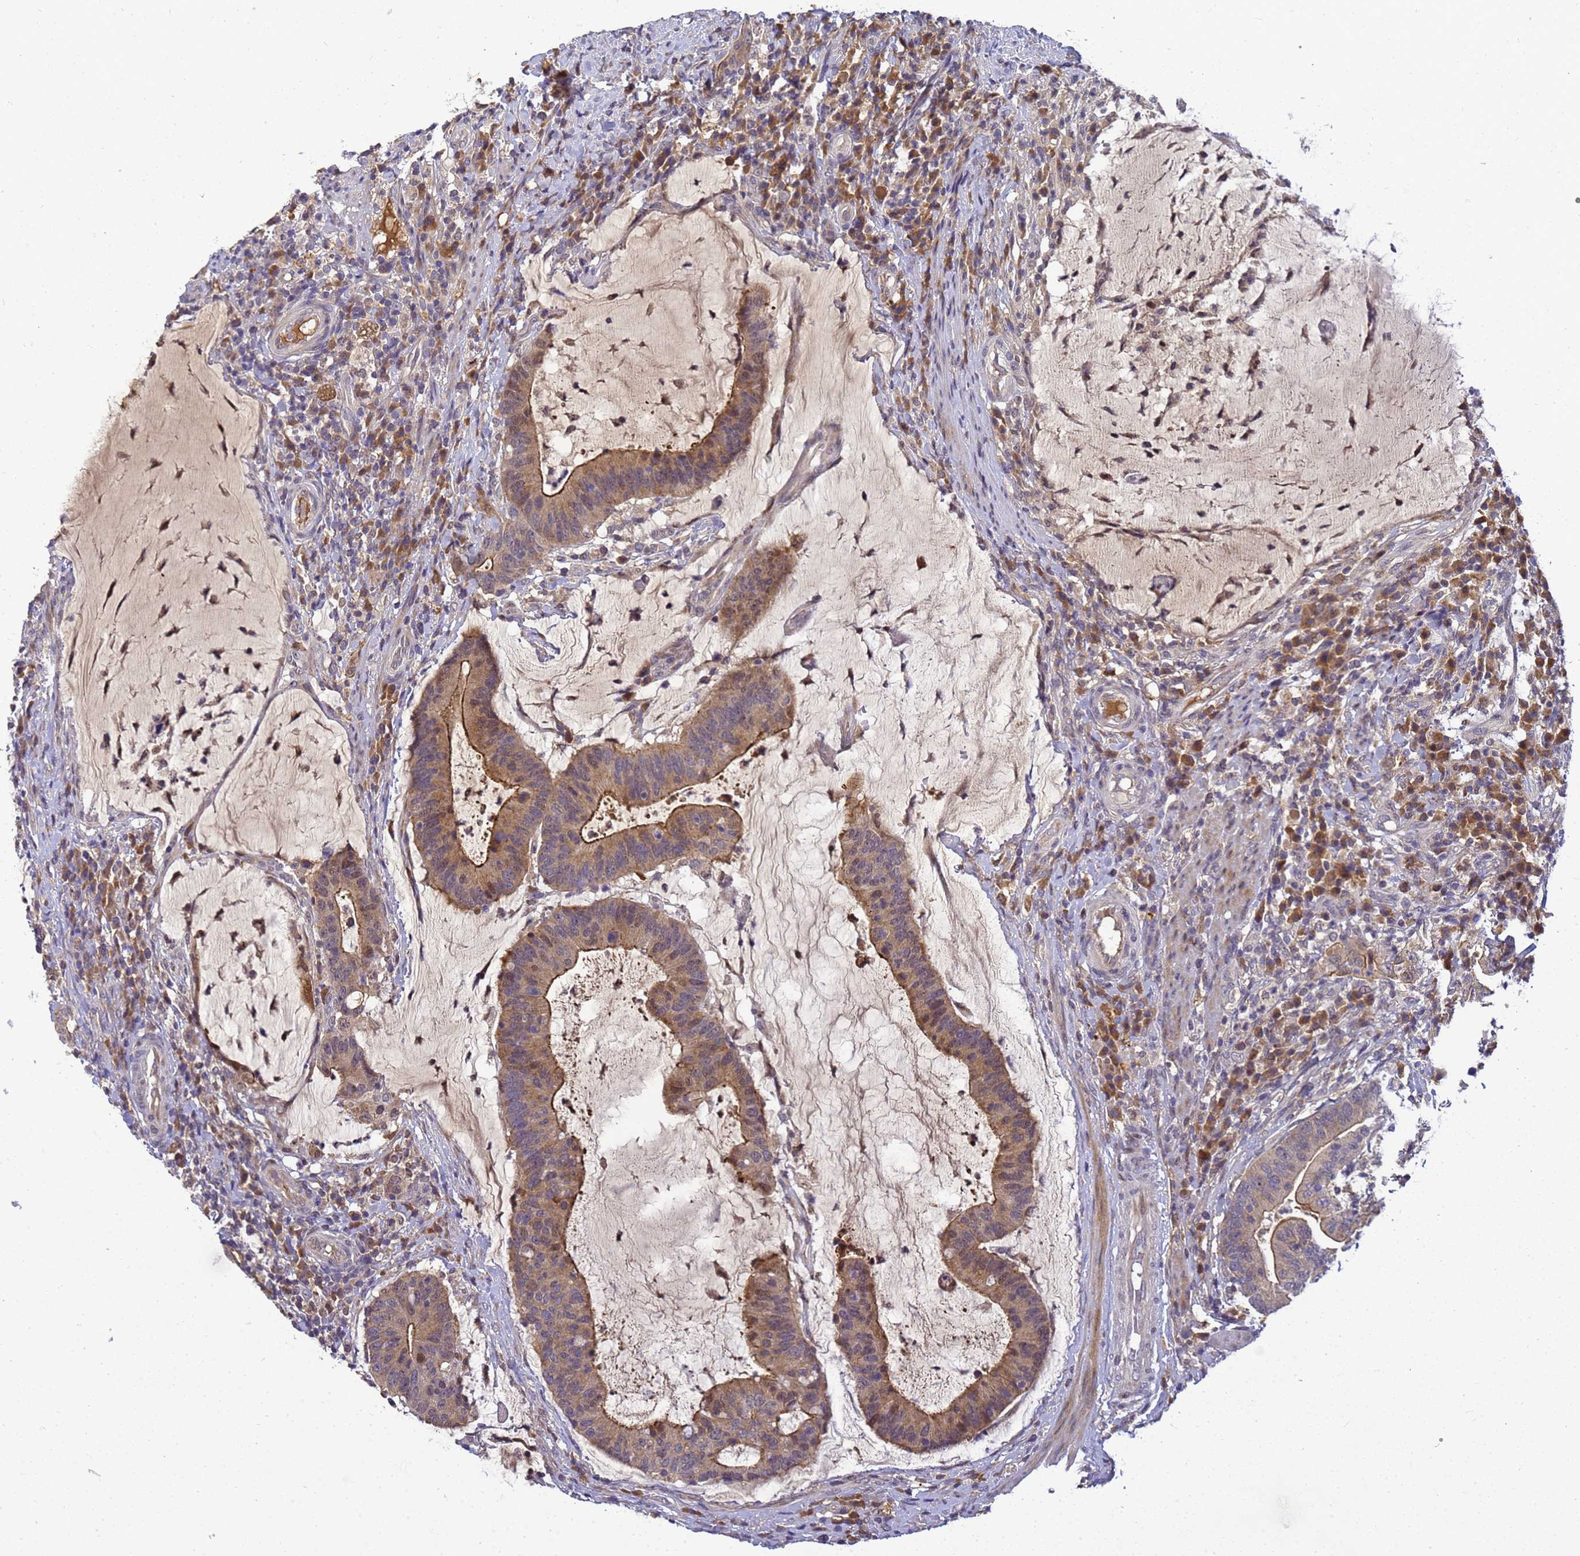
{"staining": {"intensity": "moderate", "quantity": ">75%", "location": "cytoplasmic/membranous"}, "tissue": "colorectal cancer", "cell_type": "Tumor cells", "image_type": "cancer", "snomed": [{"axis": "morphology", "description": "Adenocarcinoma, NOS"}, {"axis": "topography", "description": "Colon"}], "caption": "Immunohistochemical staining of colorectal cancer (adenocarcinoma) demonstrates medium levels of moderate cytoplasmic/membranous staining in approximately >75% of tumor cells.", "gene": "TMEM74B", "patient": {"sex": "female", "age": 66}}